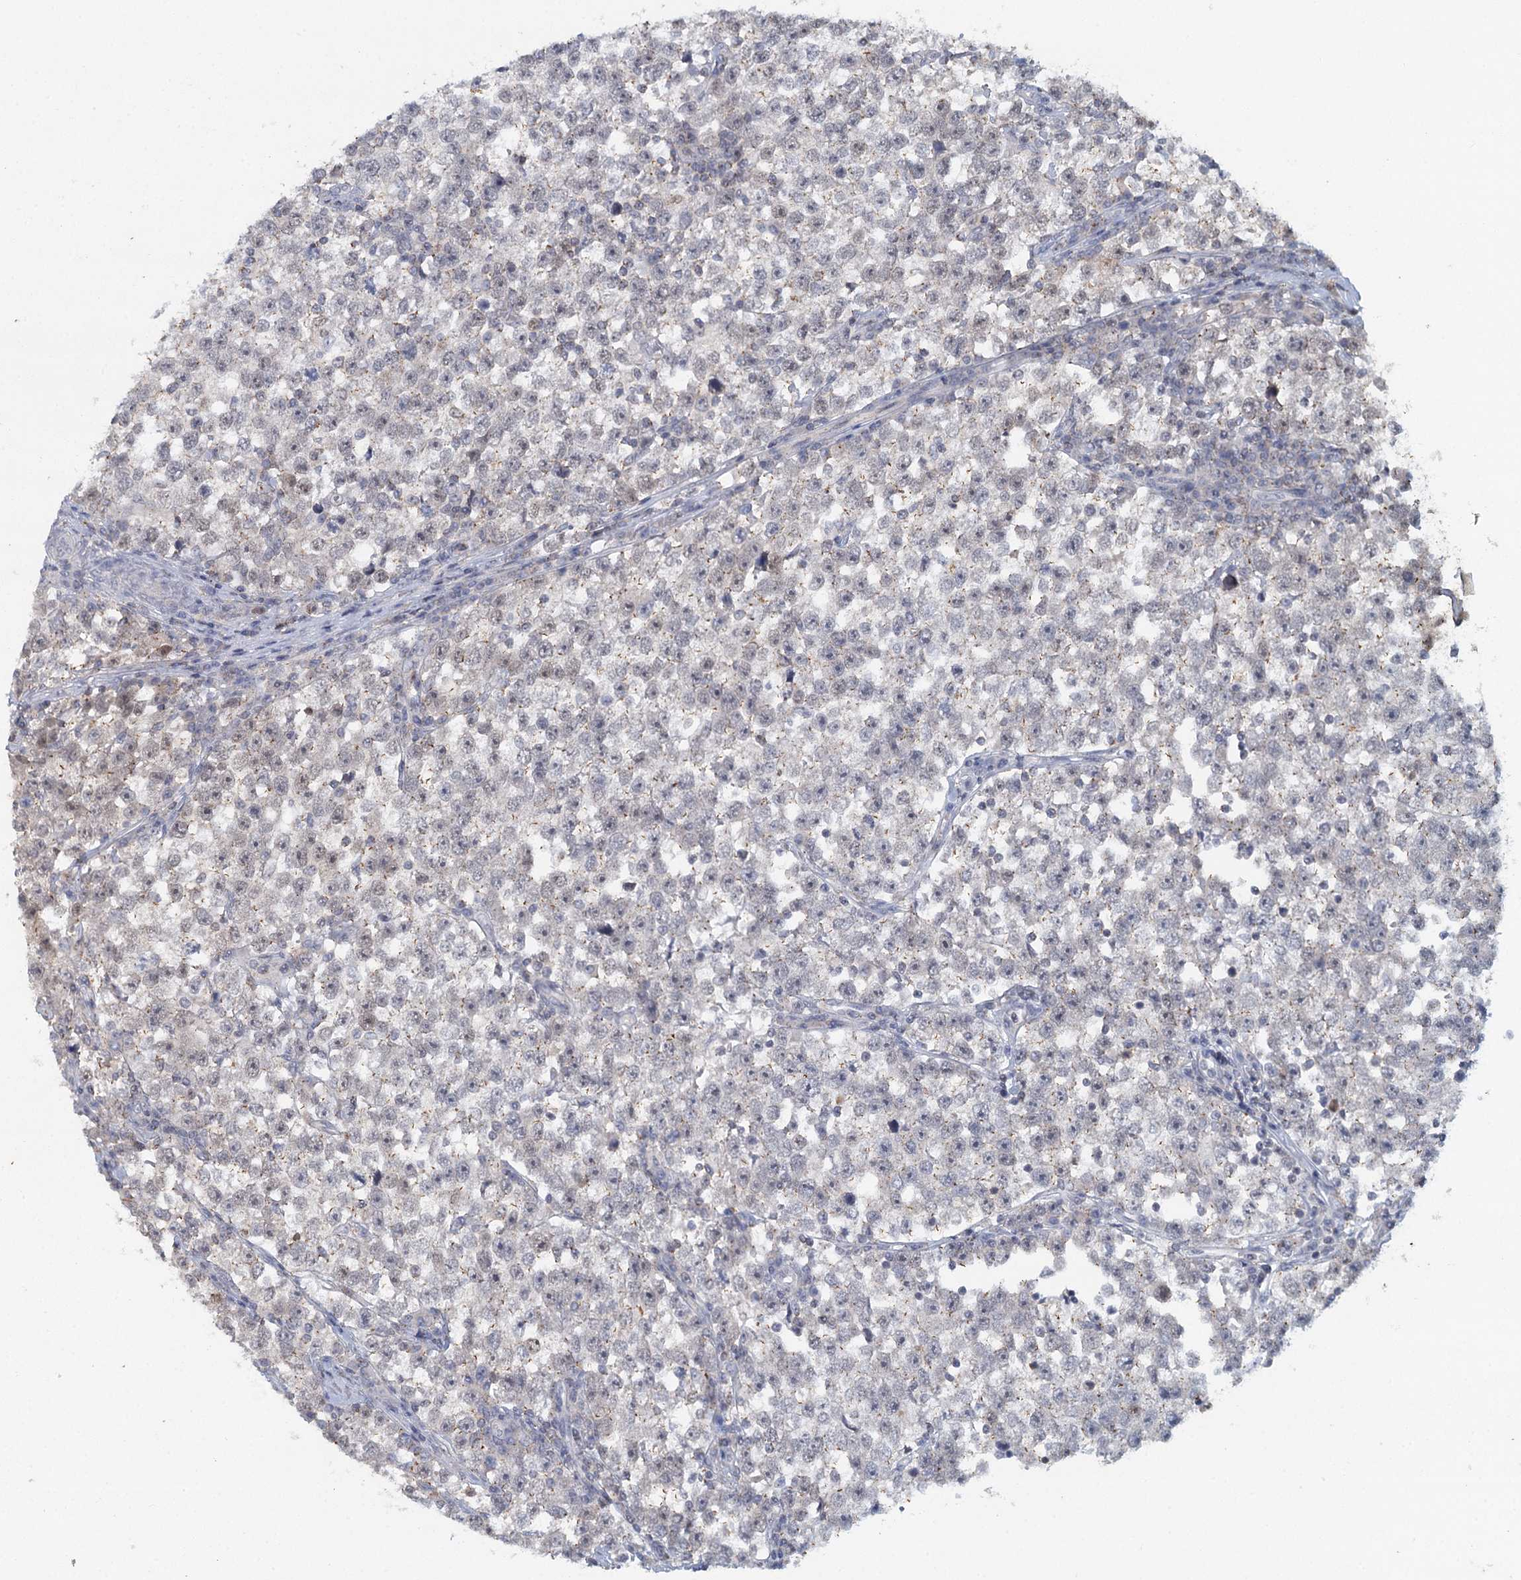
{"staining": {"intensity": "moderate", "quantity": "25%-75%", "location": "nuclear"}, "tissue": "testis cancer", "cell_type": "Tumor cells", "image_type": "cancer", "snomed": [{"axis": "morphology", "description": "Normal tissue, NOS"}, {"axis": "morphology", "description": "Seminoma, NOS"}, {"axis": "topography", "description": "Testis"}], "caption": "The micrograph exhibits staining of seminoma (testis), revealing moderate nuclear protein positivity (brown color) within tumor cells.", "gene": "GPATCH11", "patient": {"sex": "male", "age": 43}}